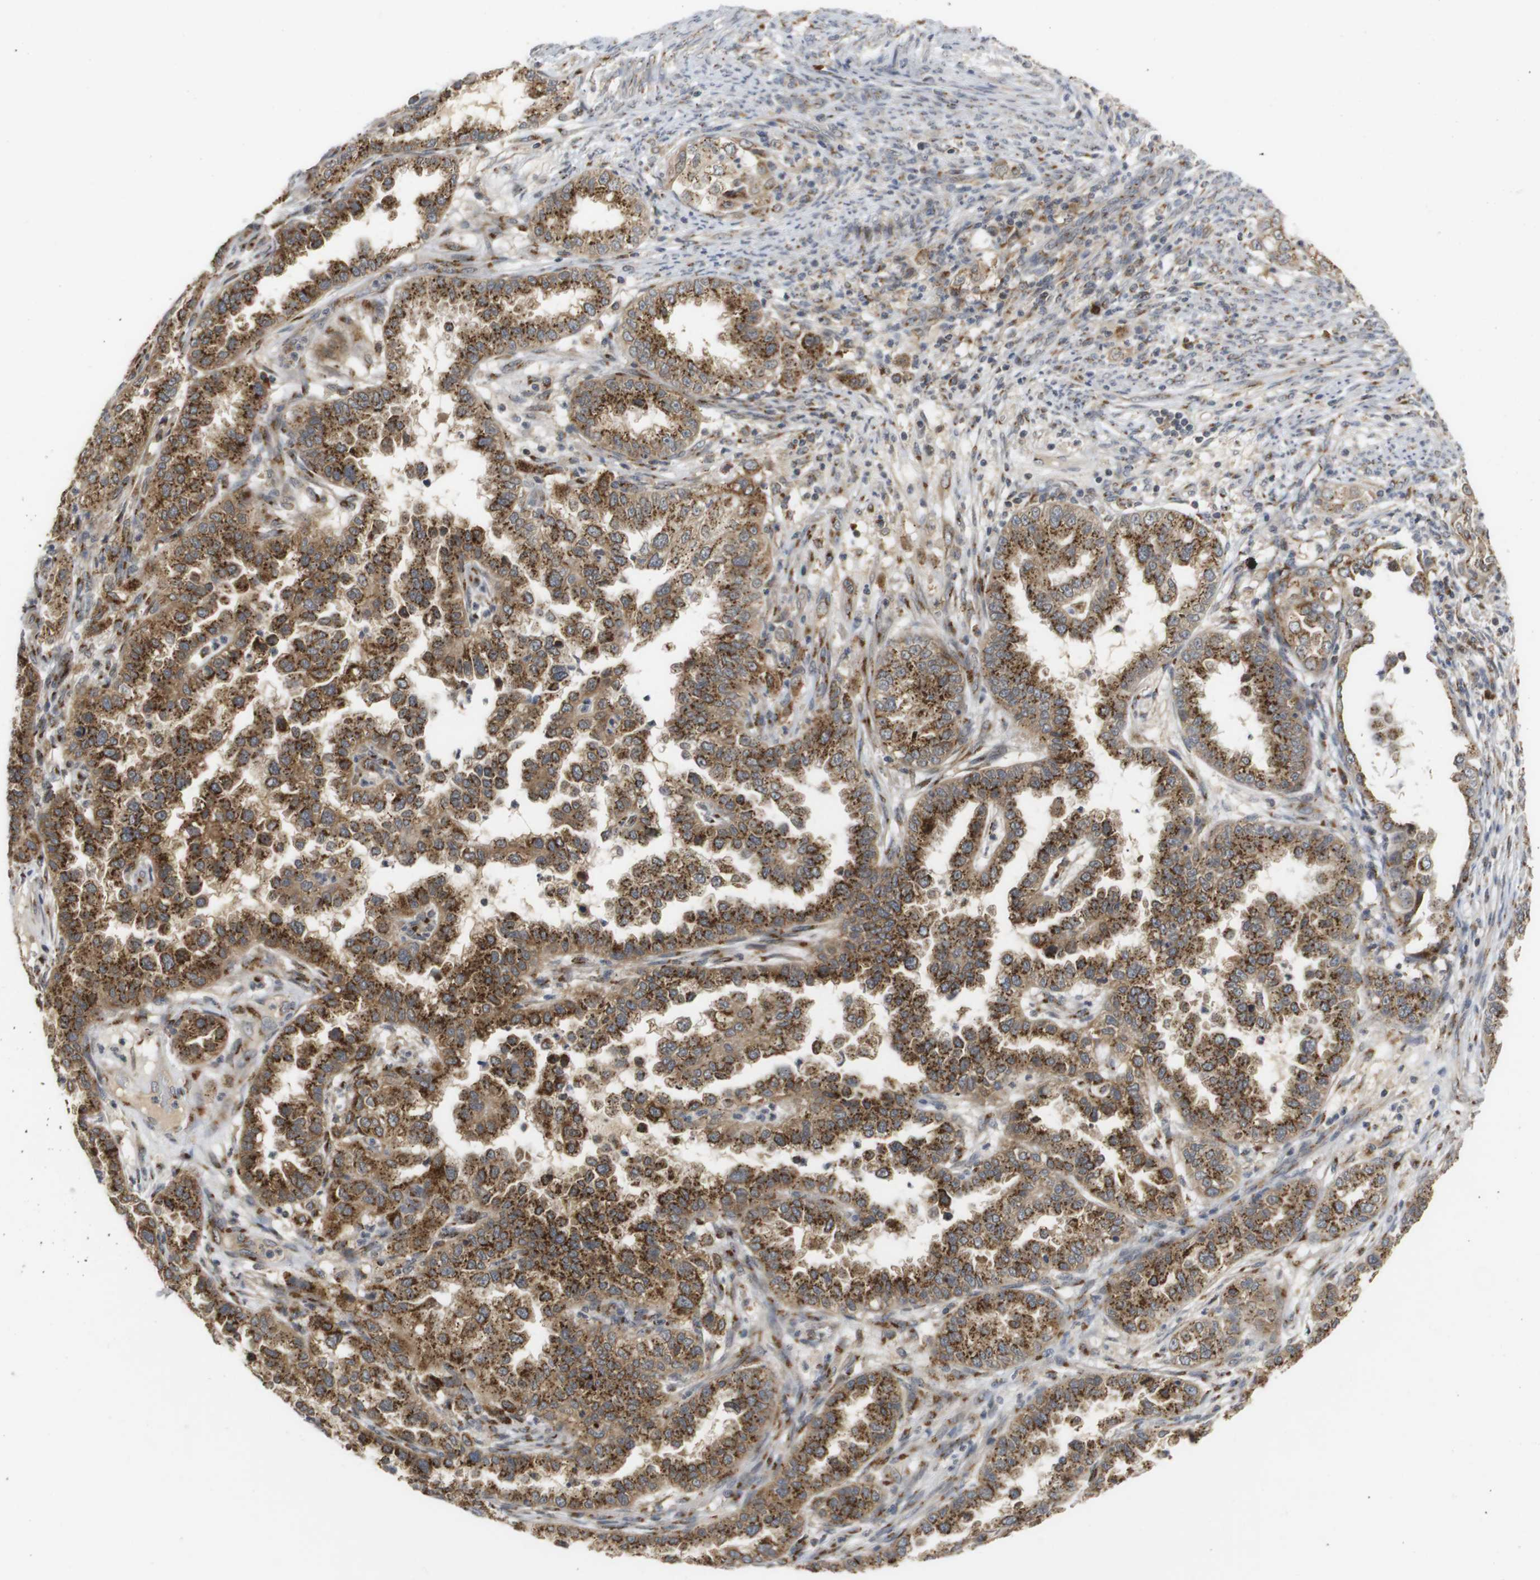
{"staining": {"intensity": "moderate", "quantity": ">75%", "location": "cytoplasmic/membranous"}, "tissue": "endometrial cancer", "cell_type": "Tumor cells", "image_type": "cancer", "snomed": [{"axis": "morphology", "description": "Adenocarcinoma, NOS"}, {"axis": "topography", "description": "Endometrium"}], "caption": "IHC of human adenocarcinoma (endometrial) shows medium levels of moderate cytoplasmic/membranous staining in about >75% of tumor cells.", "gene": "ZFPL1", "patient": {"sex": "female", "age": 85}}